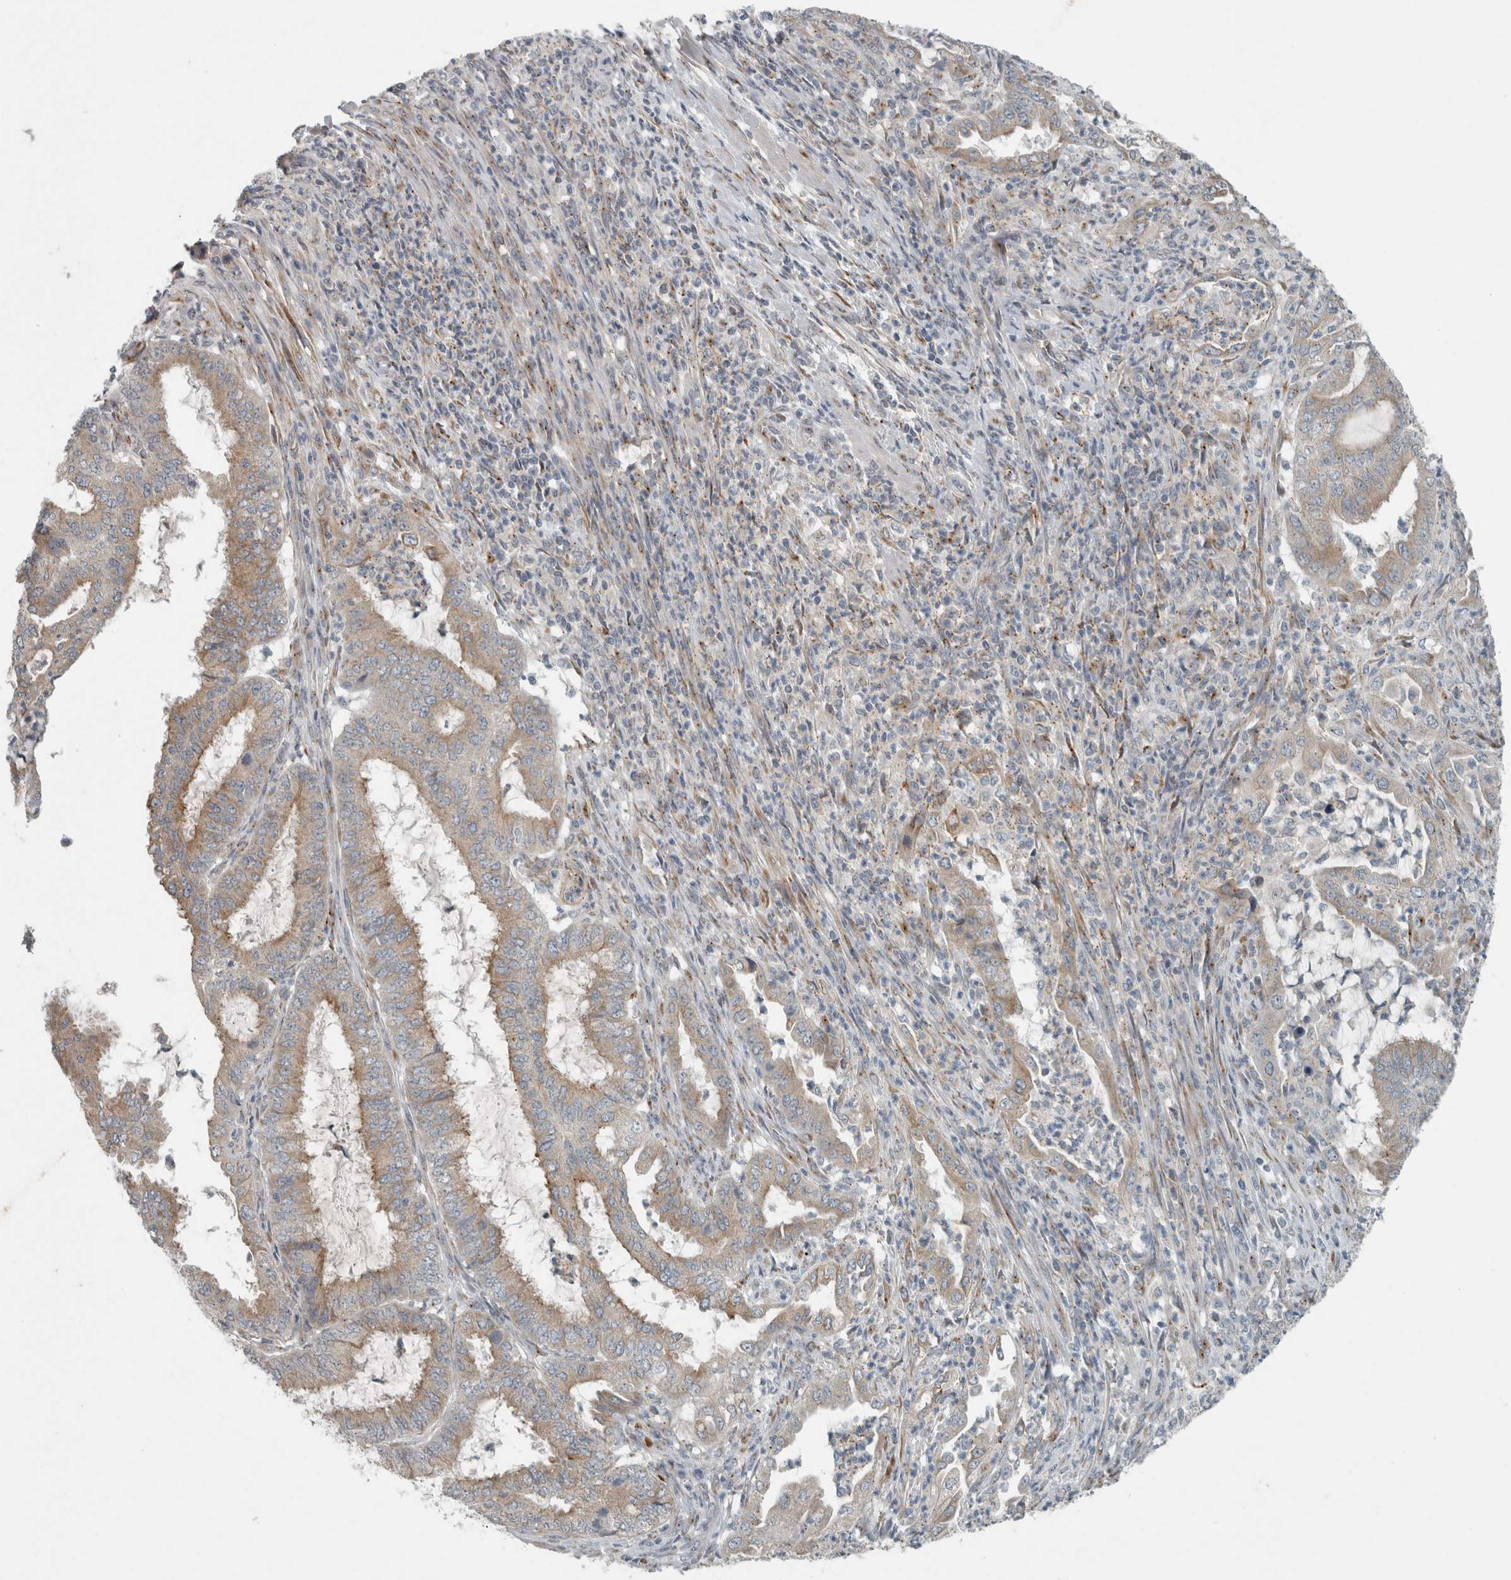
{"staining": {"intensity": "weak", "quantity": ">75%", "location": "cytoplasmic/membranous"}, "tissue": "endometrial cancer", "cell_type": "Tumor cells", "image_type": "cancer", "snomed": [{"axis": "morphology", "description": "Adenocarcinoma, NOS"}, {"axis": "topography", "description": "Endometrium"}], "caption": "This is a histology image of immunohistochemistry staining of endometrial adenocarcinoma, which shows weak positivity in the cytoplasmic/membranous of tumor cells.", "gene": "KIF1C", "patient": {"sex": "female", "age": 49}}